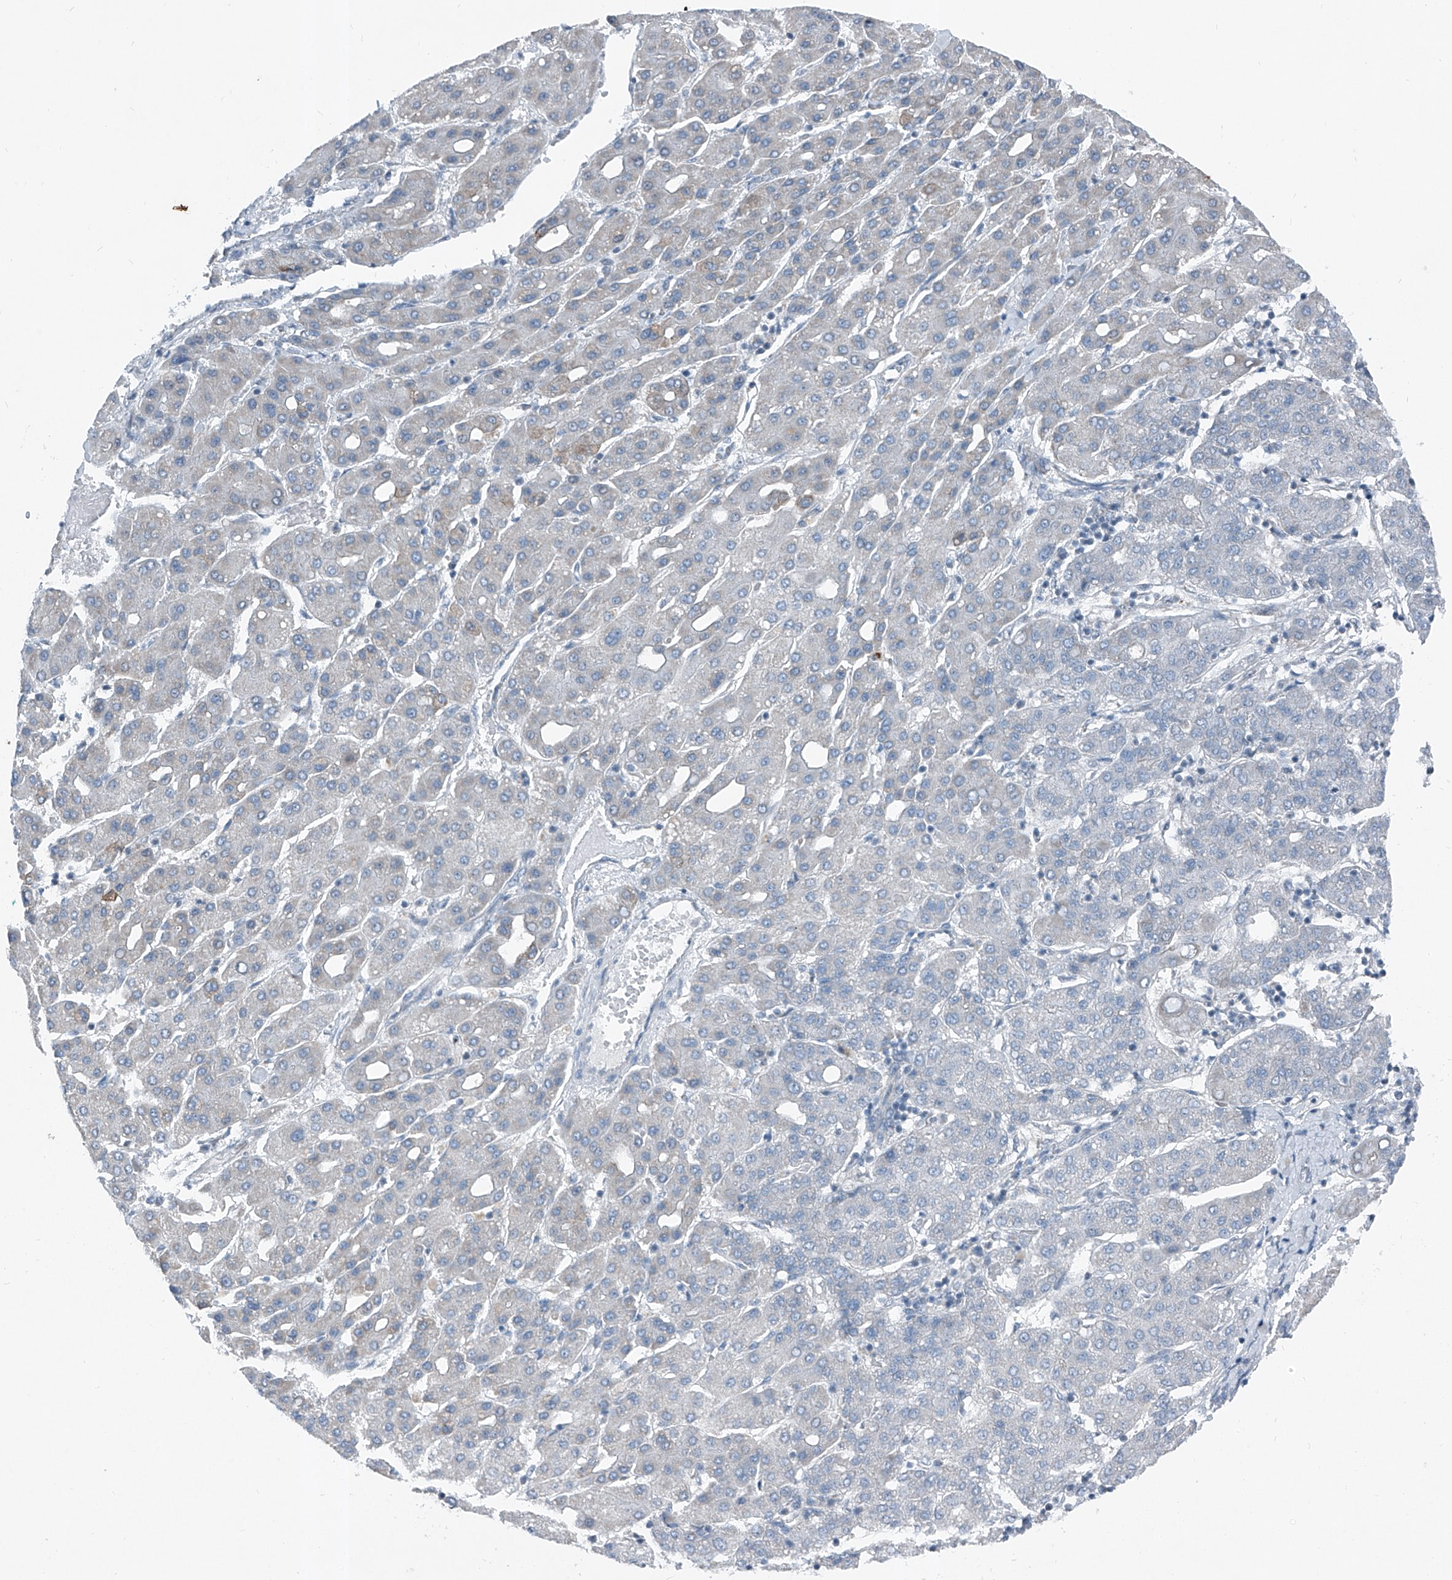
{"staining": {"intensity": "negative", "quantity": "none", "location": "none"}, "tissue": "liver cancer", "cell_type": "Tumor cells", "image_type": "cancer", "snomed": [{"axis": "morphology", "description": "Carcinoma, Hepatocellular, NOS"}, {"axis": "topography", "description": "Liver"}], "caption": "High power microscopy histopathology image of an immunohistochemistry (IHC) image of hepatocellular carcinoma (liver), revealing no significant positivity in tumor cells.", "gene": "DYRK1B", "patient": {"sex": "male", "age": 65}}